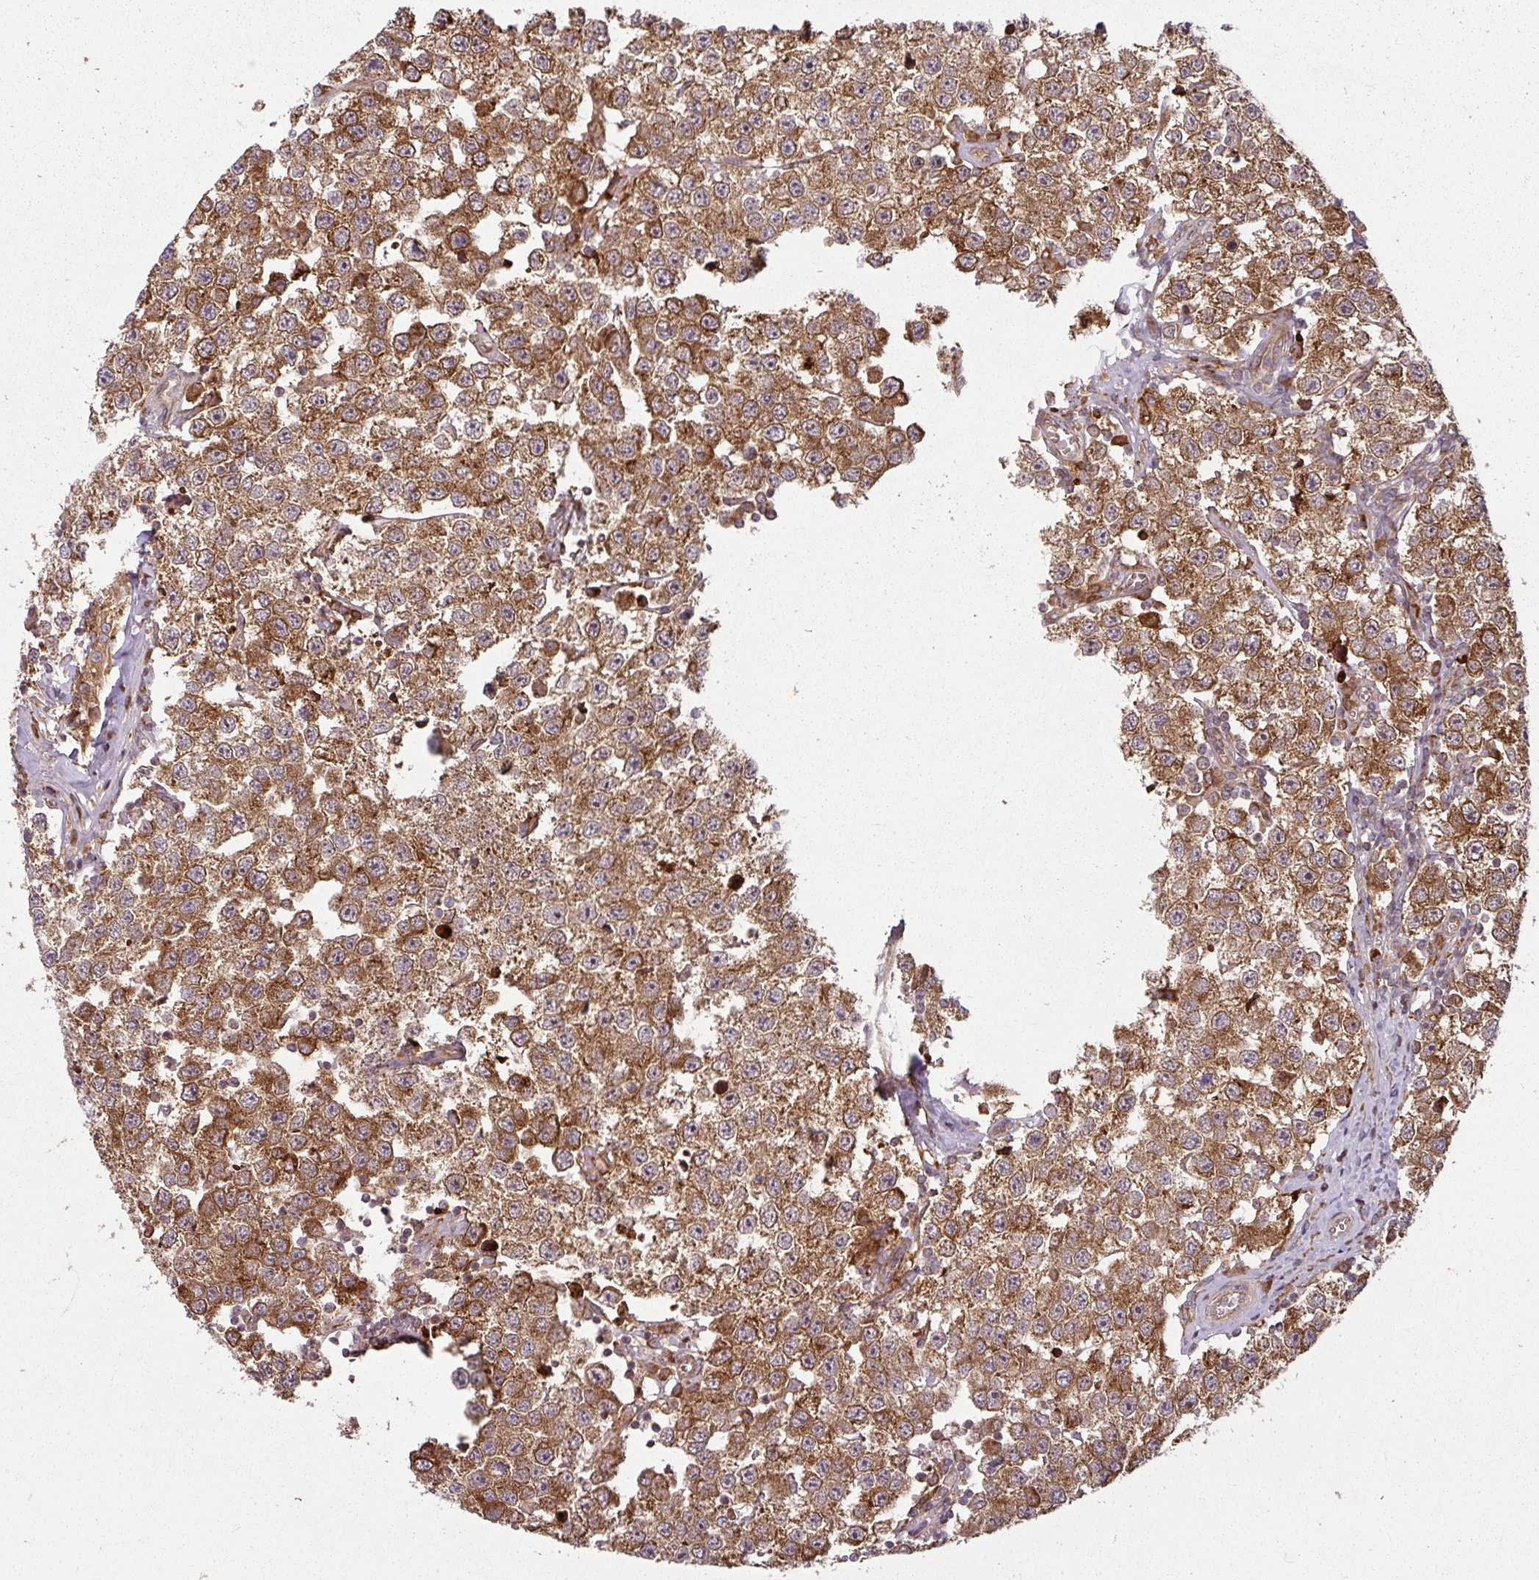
{"staining": {"intensity": "moderate", "quantity": ">75%", "location": "cytoplasmic/membranous"}, "tissue": "testis cancer", "cell_type": "Tumor cells", "image_type": "cancer", "snomed": [{"axis": "morphology", "description": "Seminoma, NOS"}, {"axis": "topography", "description": "Testis"}], "caption": "A micrograph of human testis cancer stained for a protein demonstrates moderate cytoplasmic/membranous brown staining in tumor cells.", "gene": "RAB5A", "patient": {"sex": "male", "age": 34}}